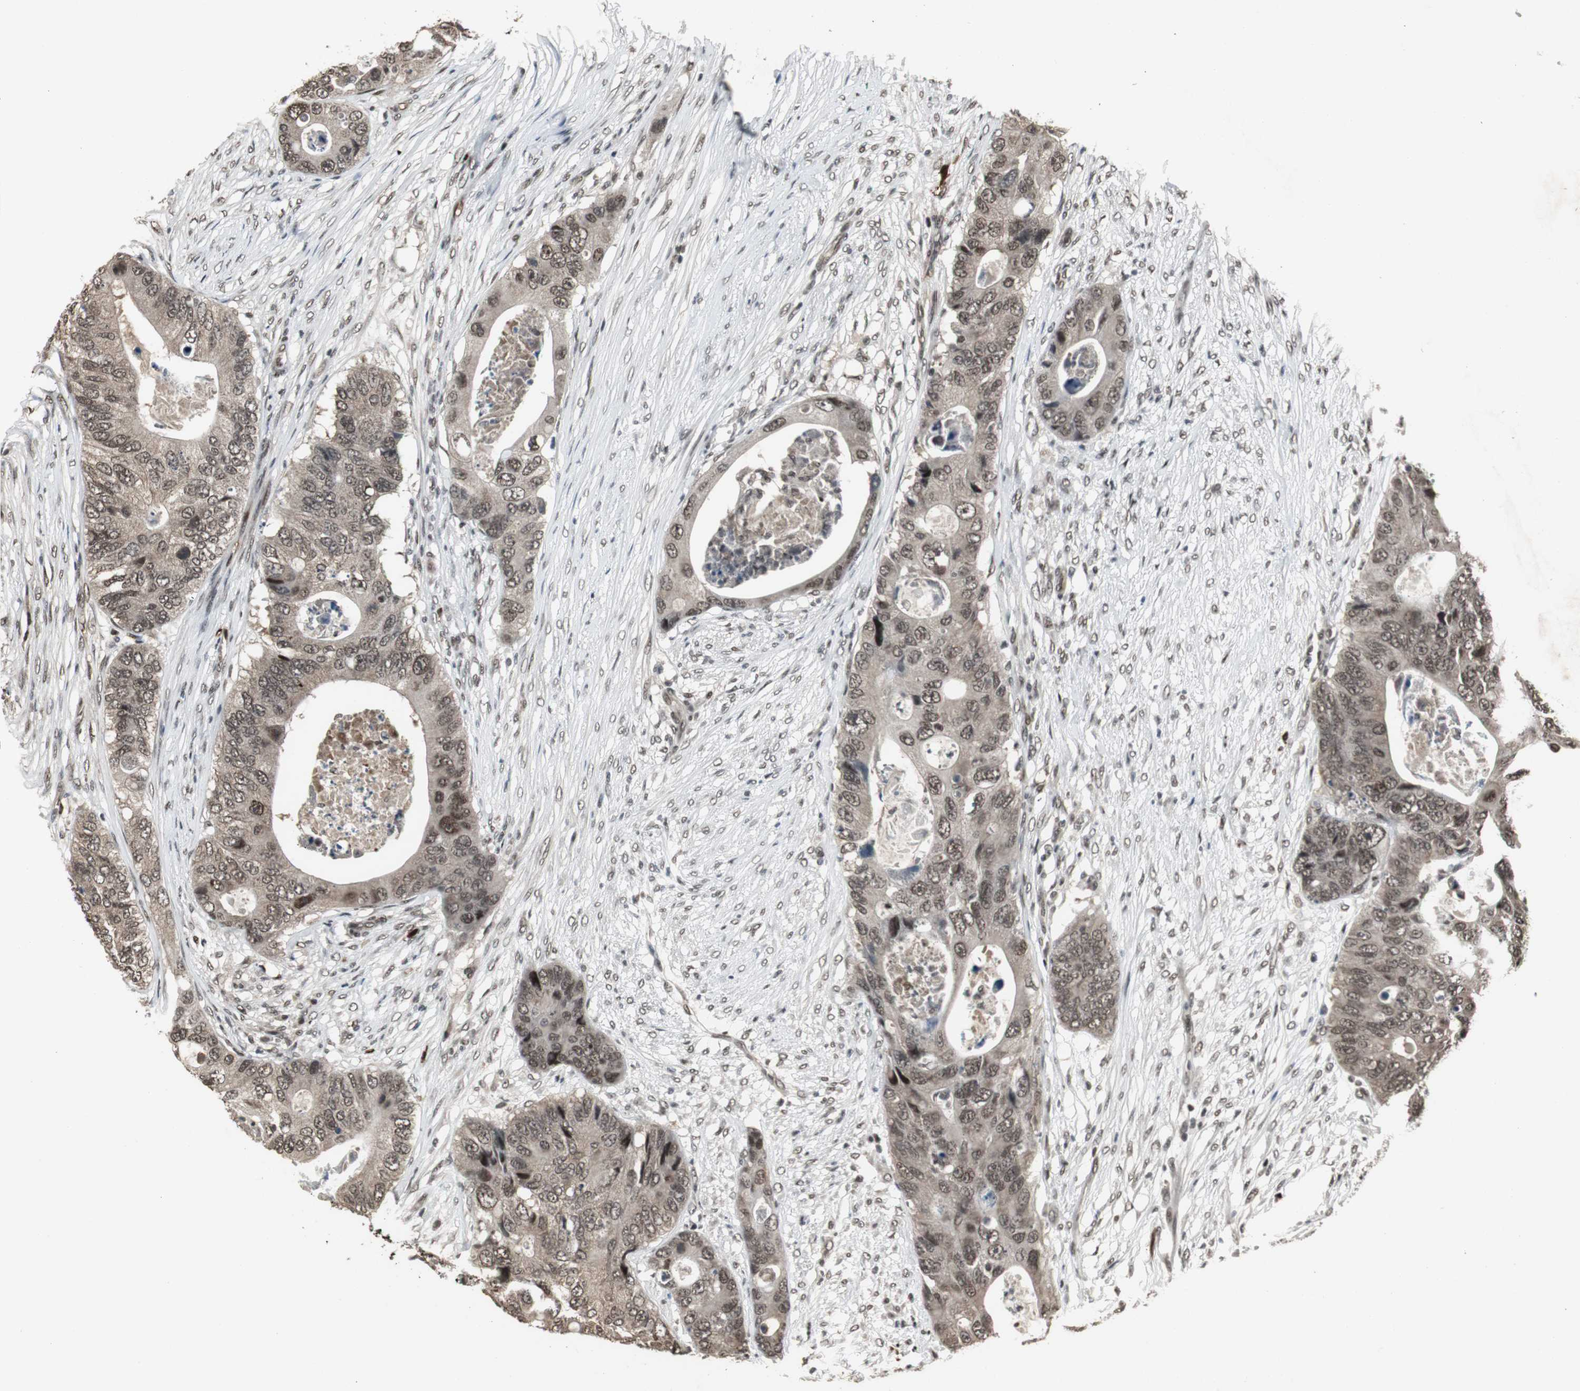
{"staining": {"intensity": "moderate", "quantity": ">75%", "location": "cytoplasmic/membranous,nuclear"}, "tissue": "colorectal cancer", "cell_type": "Tumor cells", "image_type": "cancer", "snomed": [{"axis": "morphology", "description": "Adenocarcinoma, NOS"}, {"axis": "topography", "description": "Colon"}], "caption": "This is a histology image of immunohistochemistry (IHC) staining of colorectal adenocarcinoma, which shows moderate staining in the cytoplasmic/membranous and nuclear of tumor cells.", "gene": "TAF5", "patient": {"sex": "male", "age": 71}}